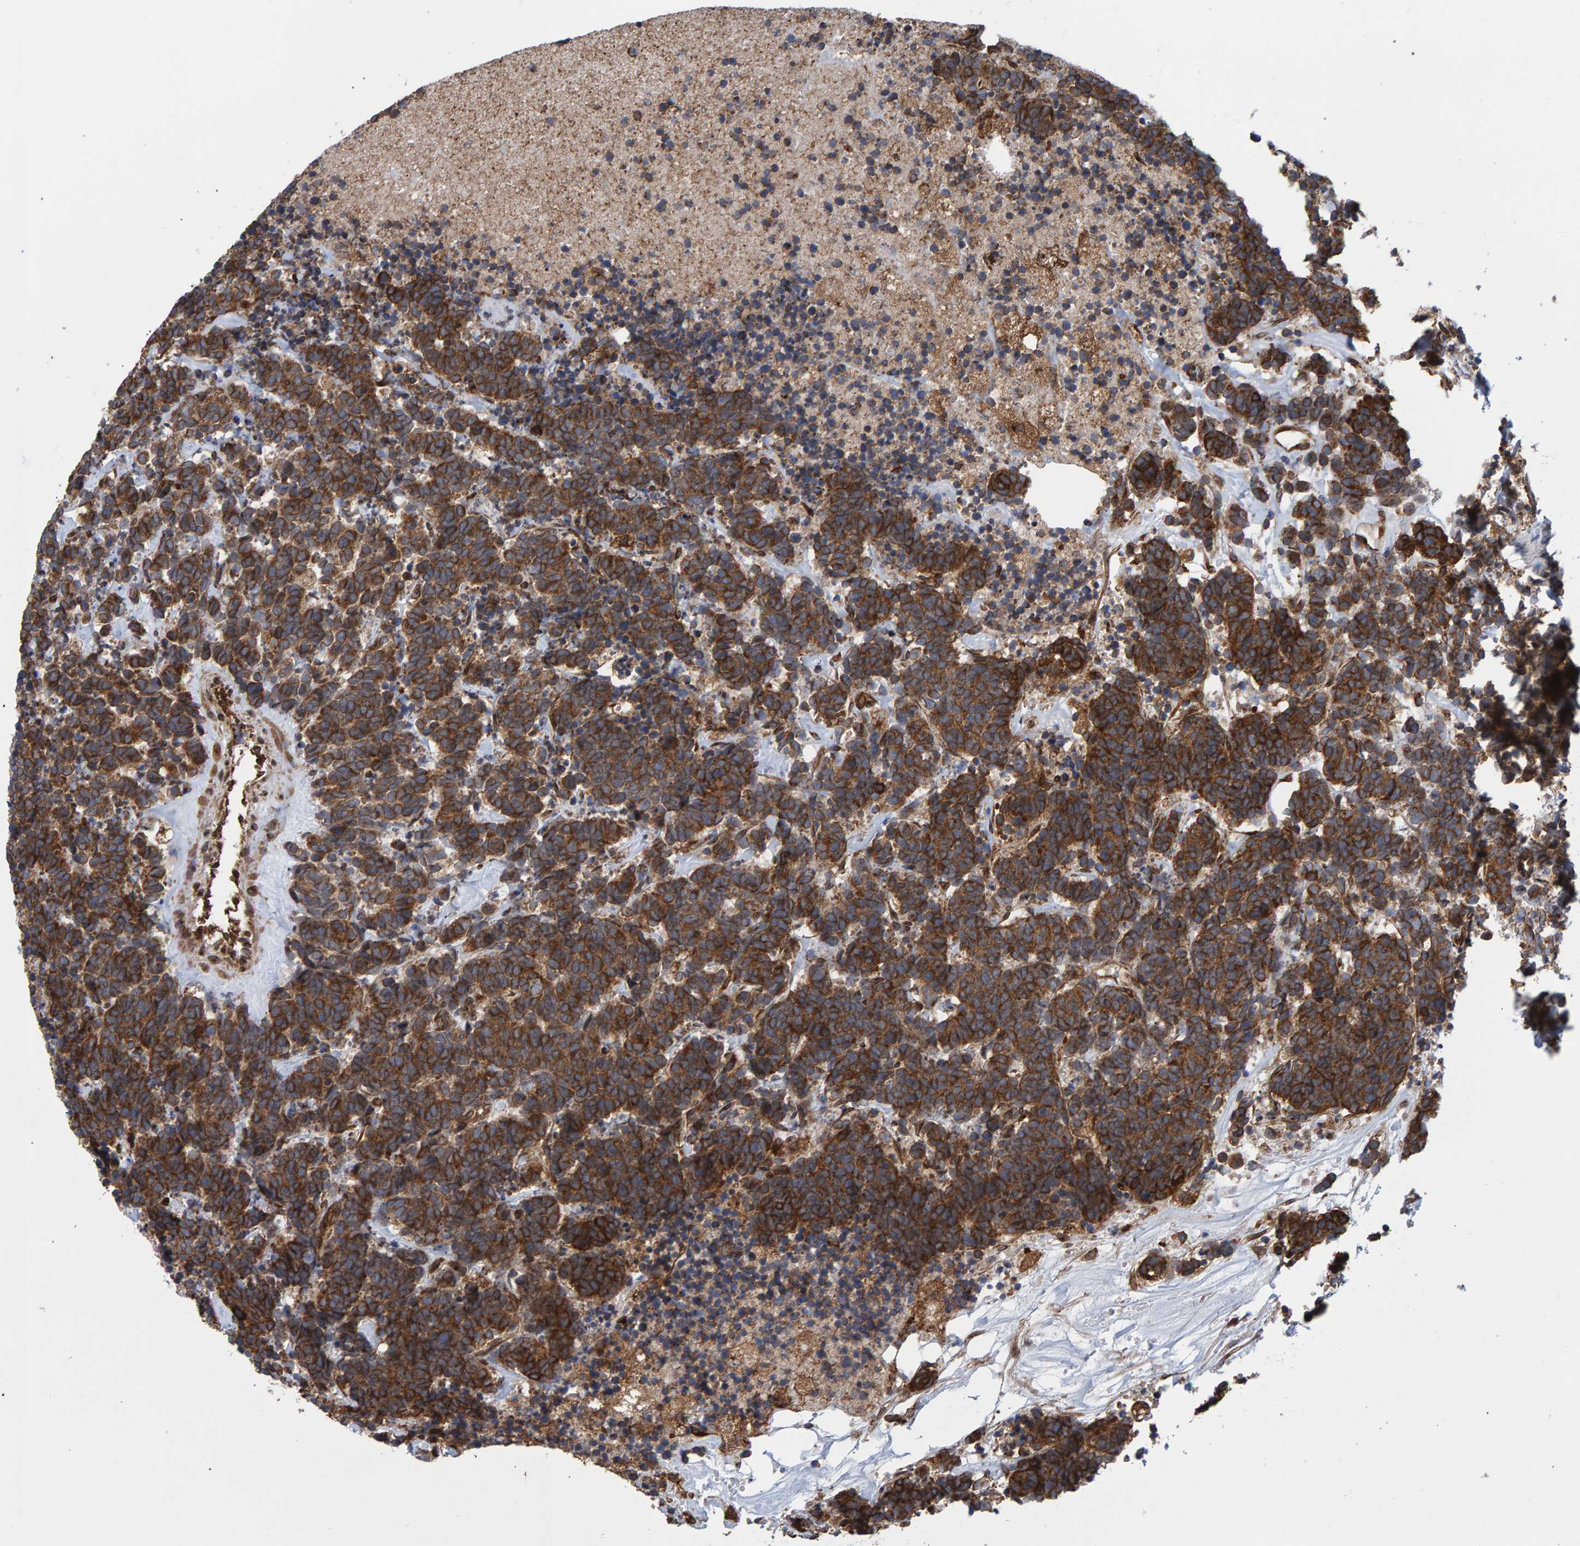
{"staining": {"intensity": "strong", "quantity": ">75%", "location": "cytoplasmic/membranous"}, "tissue": "carcinoid", "cell_type": "Tumor cells", "image_type": "cancer", "snomed": [{"axis": "morphology", "description": "Carcinoma, NOS"}, {"axis": "morphology", "description": "Carcinoid, malignant, NOS"}, {"axis": "topography", "description": "Urinary bladder"}], "caption": "A high amount of strong cytoplasmic/membranous positivity is seen in about >75% of tumor cells in malignant carcinoid tissue. (Brightfield microscopy of DAB IHC at high magnification).", "gene": "FAM117A", "patient": {"sex": "male", "age": 57}}